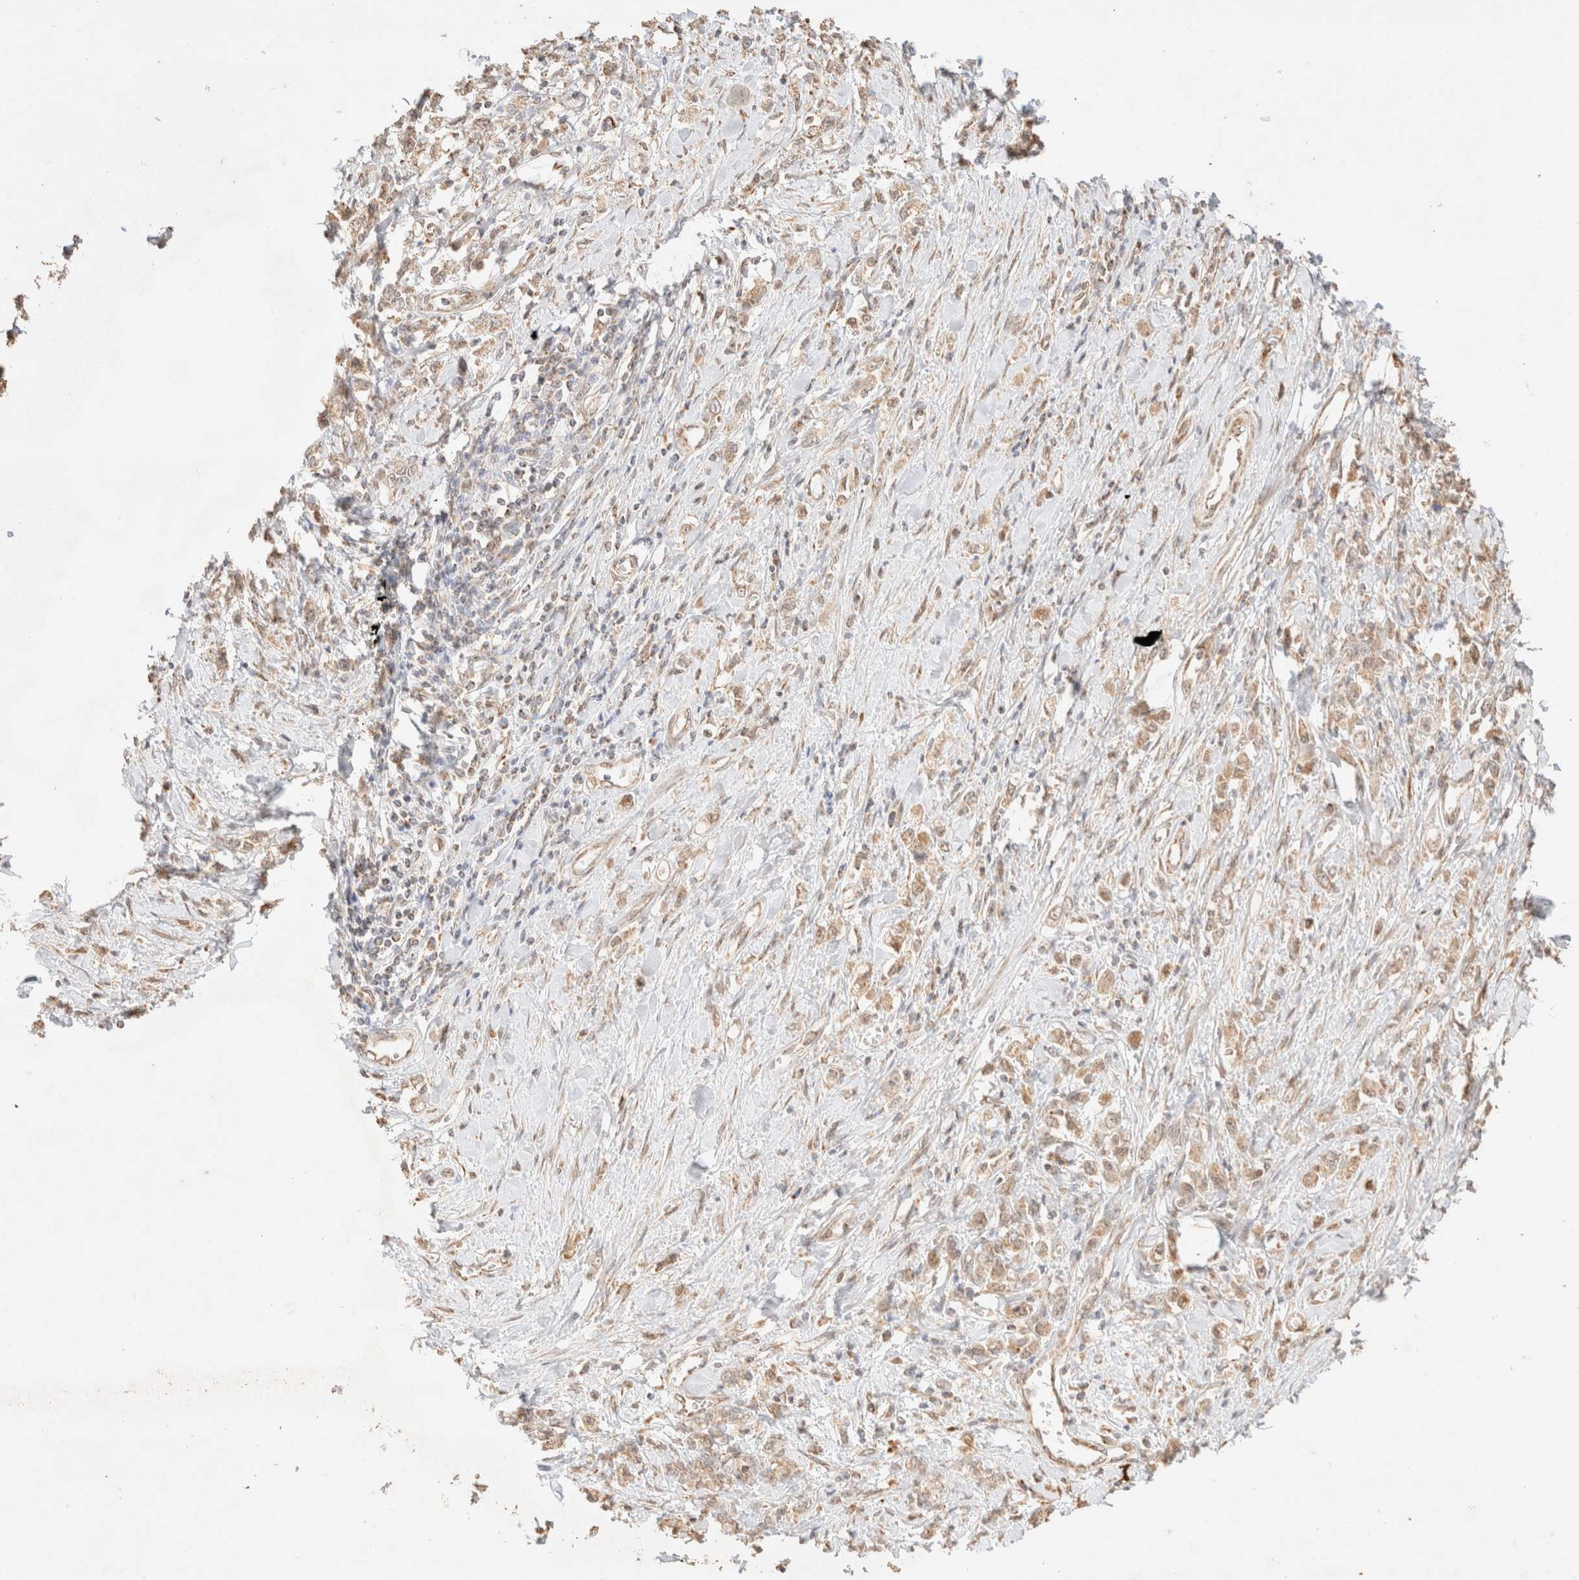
{"staining": {"intensity": "weak", "quantity": ">75%", "location": "cytoplasmic/membranous"}, "tissue": "stomach cancer", "cell_type": "Tumor cells", "image_type": "cancer", "snomed": [{"axis": "morphology", "description": "Adenocarcinoma, NOS"}, {"axis": "topography", "description": "Stomach"}], "caption": "Immunohistochemical staining of human stomach adenocarcinoma shows low levels of weak cytoplasmic/membranous protein positivity in about >75% of tumor cells.", "gene": "TACO1", "patient": {"sex": "female", "age": 76}}